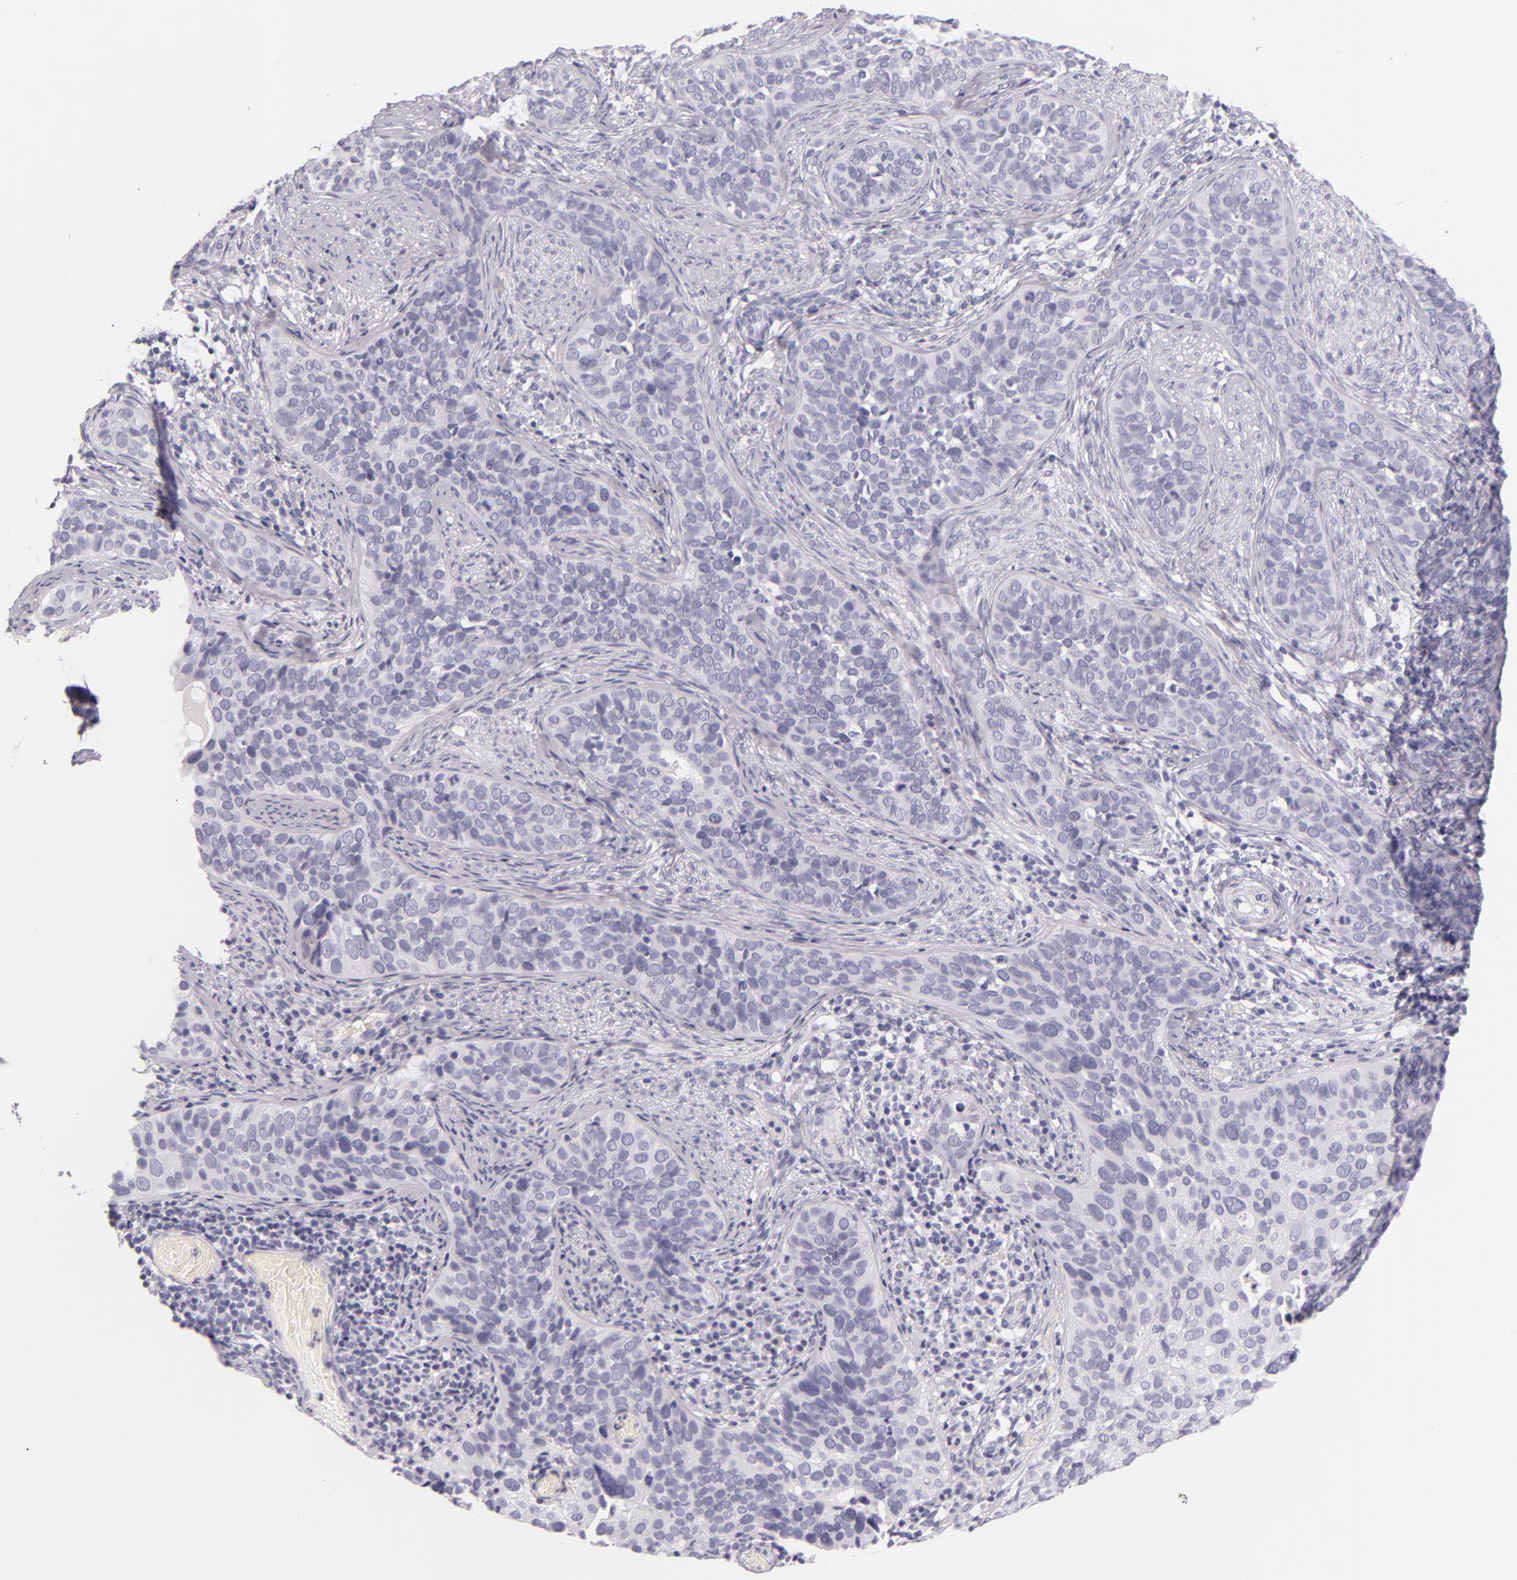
{"staining": {"intensity": "negative", "quantity": "none", "location": "none"}, "tissue": "cervical cancer", "cell_type": "Tumor cells", "image_type": "cancer", "snomed": [{"axis": "morphology", "description": "Squamous cell carcinoma, NOS"}, {"axis": "topography", "description": "Cervix"}], "caption": "This histopathology image is of cervical squamous cell carcinoma stained with IHC to label a protein in brown with the nuclei are counter-stained blue. There is no expression in tumor cells. The staining was performed using DAB to visualize the protein expression in brown, while the nuclei were stained in blue with hematoxylin (Magnification: 20x).", "gene": "INA", "patient": {"sex": "female", "age": 31}}